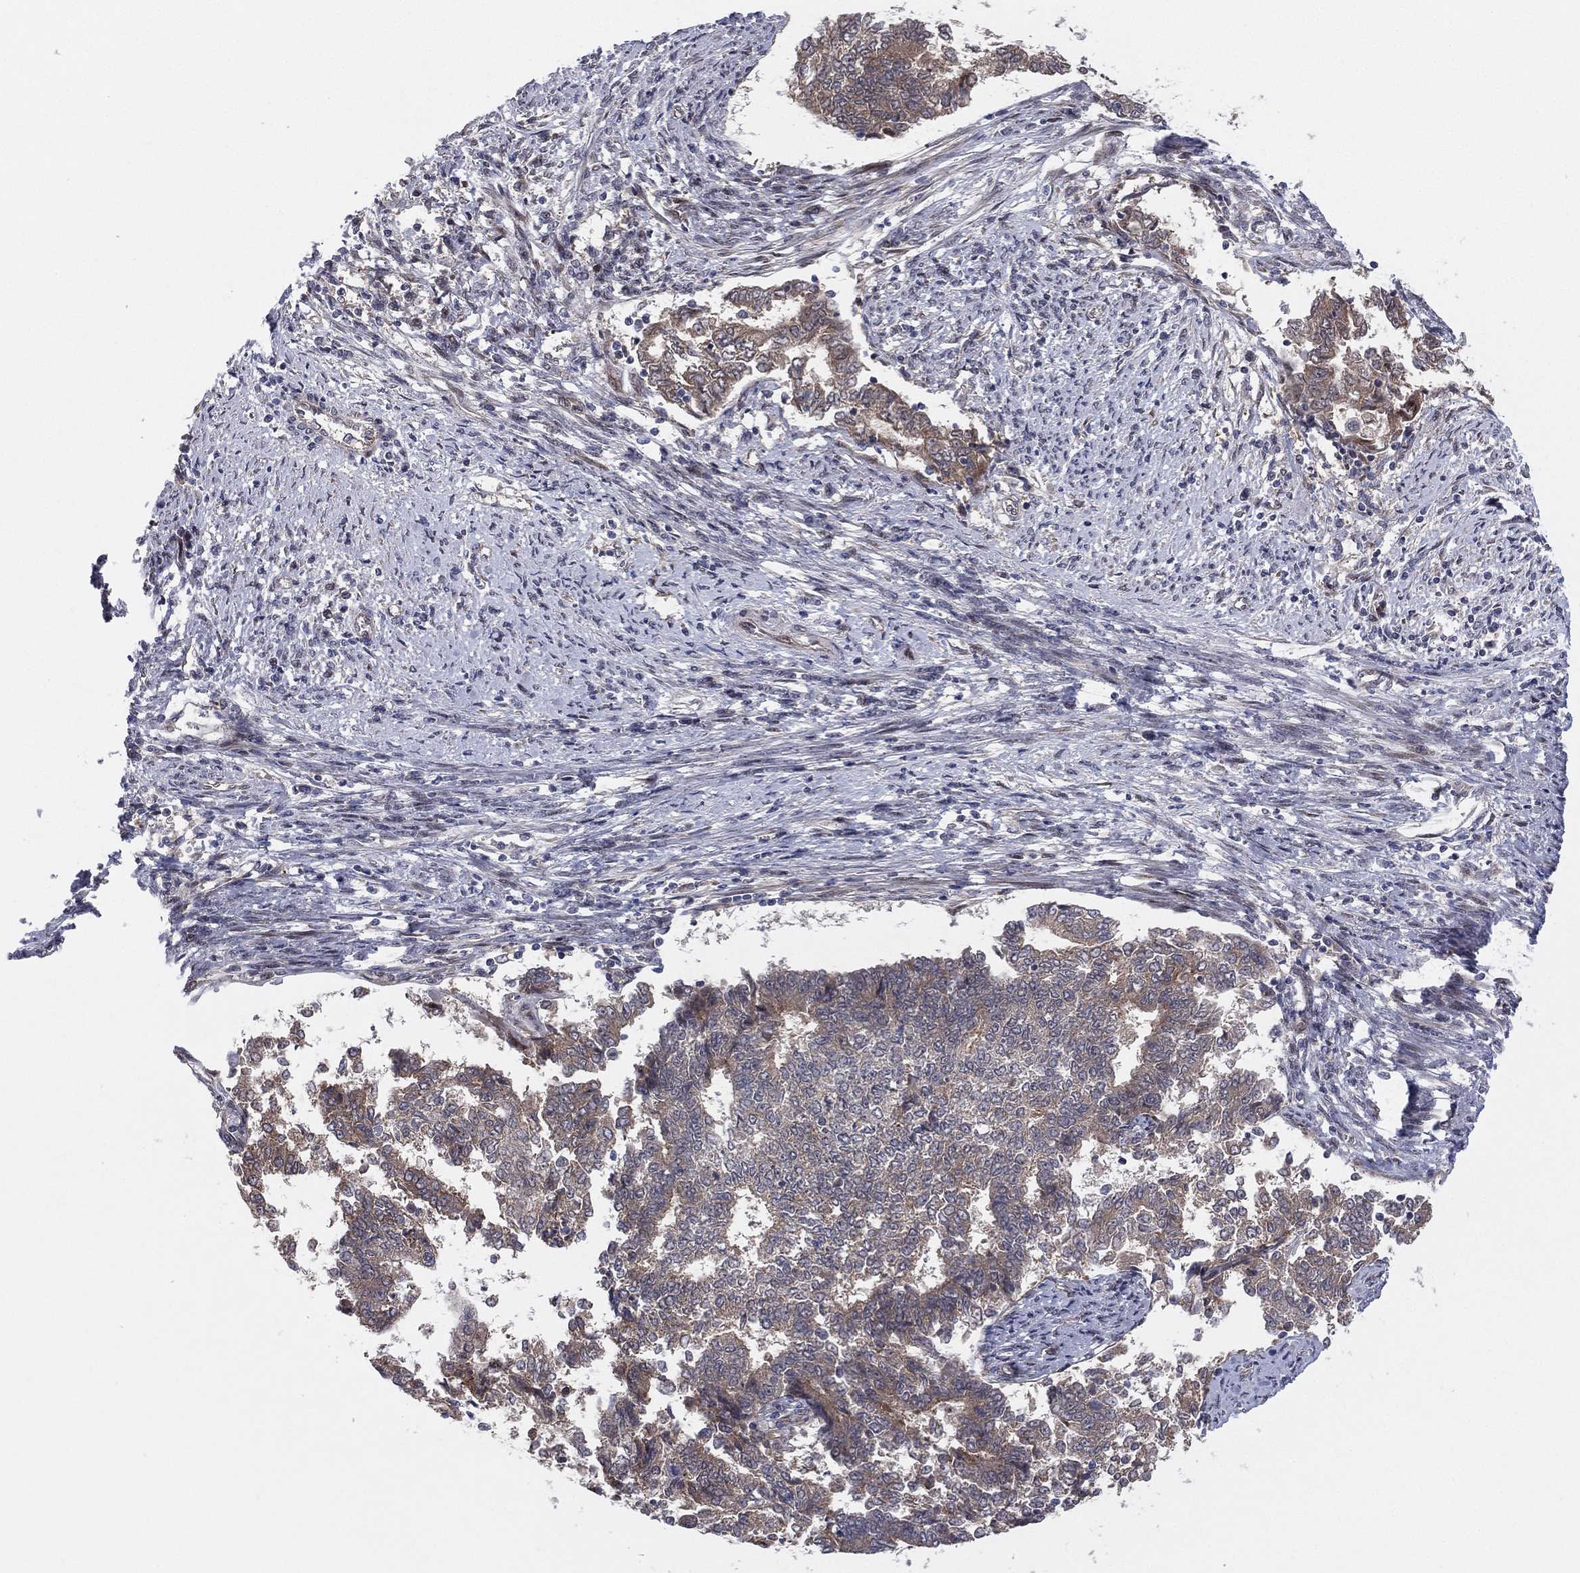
{"staining": {"intensity": "weak", "quantity": "25%-75%", "location": "cytoplasmic/membranous"}, "tissue": "endometrial cancer", "cell_type": "Tumor cells", "image_type": "cancer", "snomed": [{"axis": "morphology", "description": "Adenocarcinoma, NOS"}, {"axis": "topography", "description": "Endometrium"}], "caption": "IHC staining of endometrial cancer (adenocarcinoma), which reveals low levels of weak cytoplasmic/membranous positivity in about 25%-75% of tumor cells indicating weak cytoplasmic/membranous protein expression. The staining was performed using DAB (brown) for protein detection and nuclei were counterstained in hematoxylin (blue).", "gene": "UTP14A", "patient": {"sex": "female", "age": 65}}